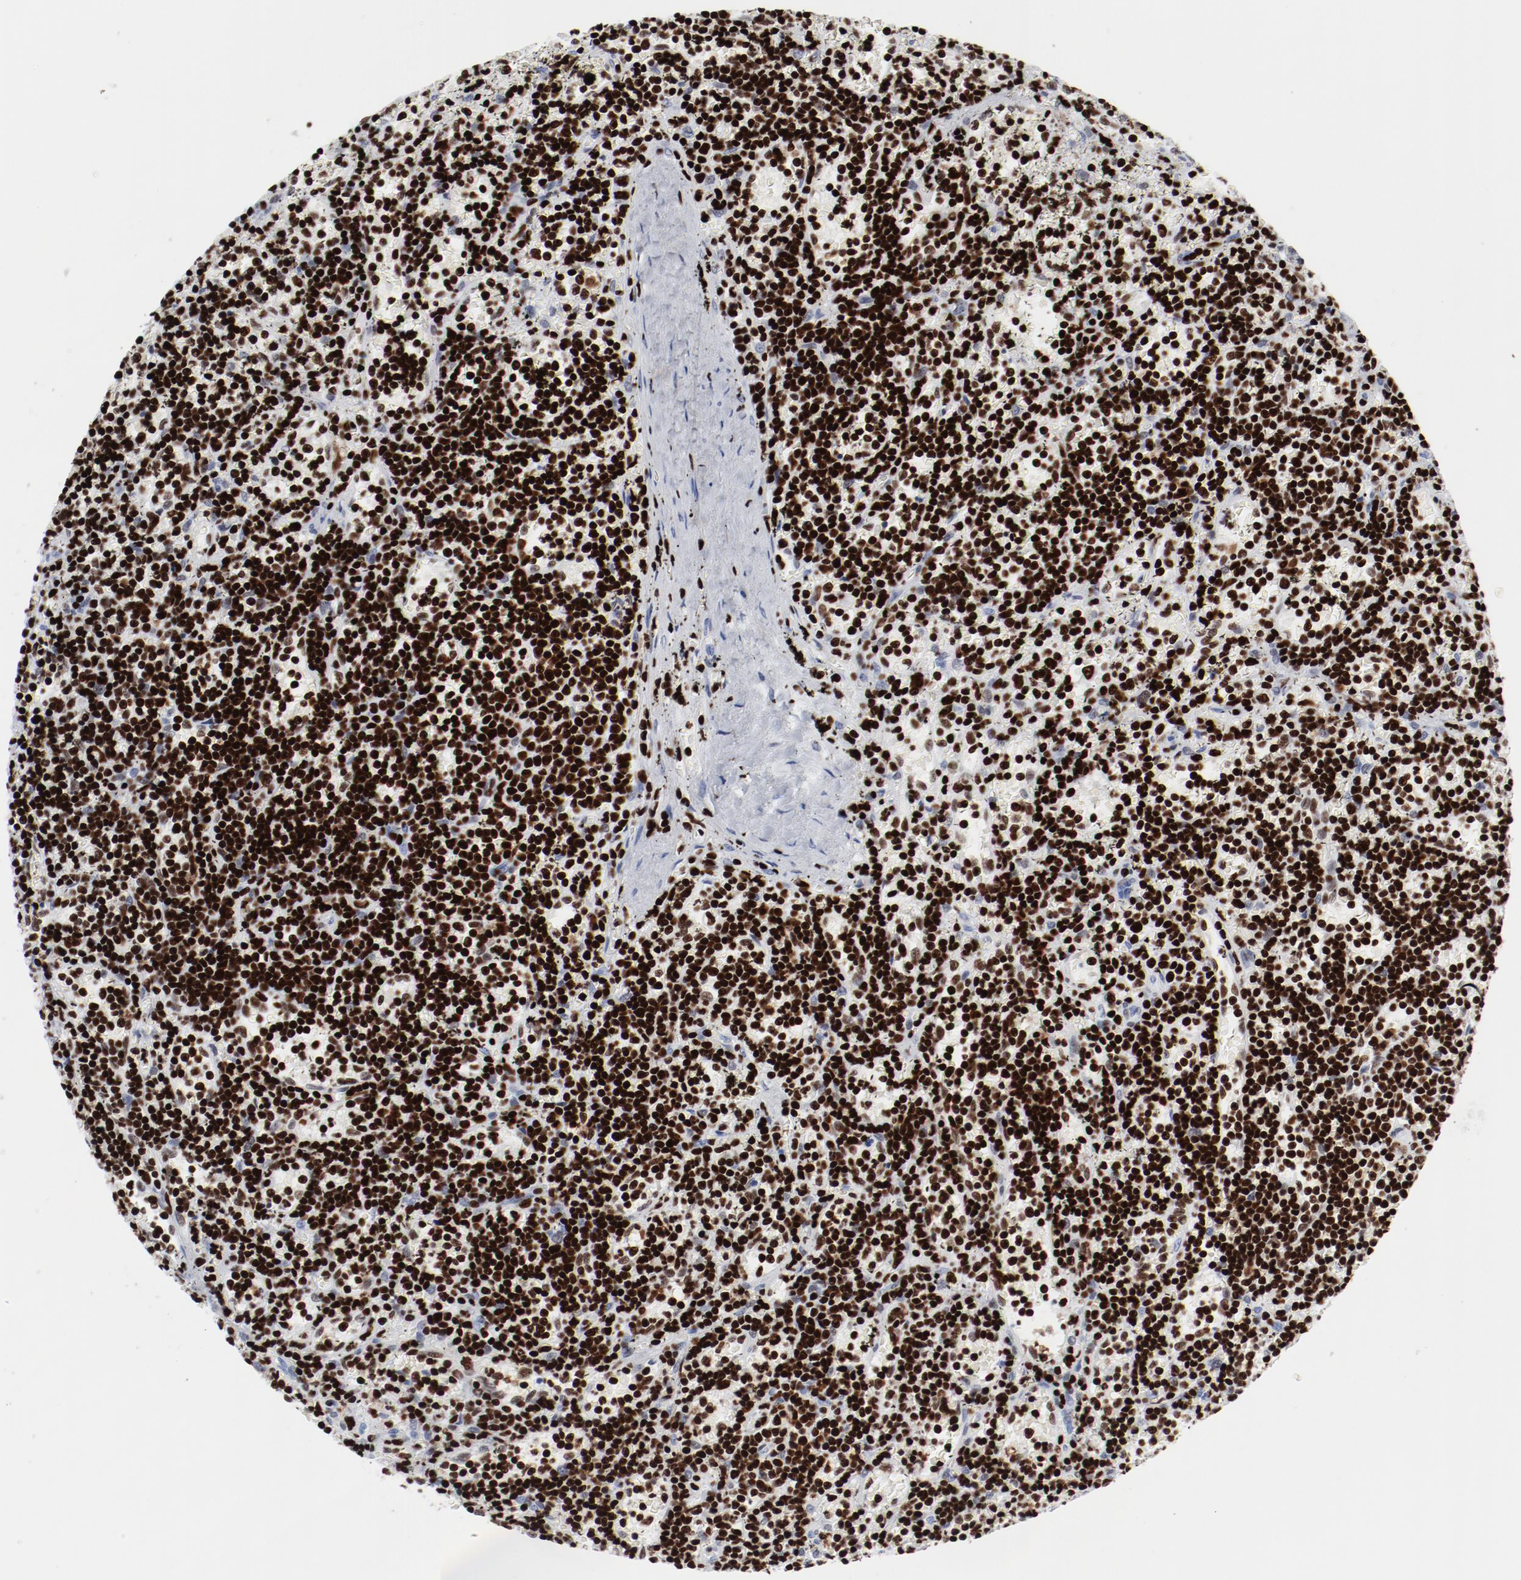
{"staining": {"intensity": "strong", "quantity": ">75%", "location": "nuclear"}, "tissue": "lymphoma", "cell_type": "Tumor cells", "image_type": "cancer", "snomed": [{"axis": "morphology", "description": "Malignant lymphoma, non-Hodgkin's type, Low grade"}, {"axis": "topography", "description": "Spleen"}], "caption": "IHC (DAB (3,3'-diaminobenzidine)) staining of human lymphoma reveals strong nuclear protein positivity in about >75% of tumor cells.", "gene": "SMARCC2", "patient": {"sex": "male", "age": 60}}